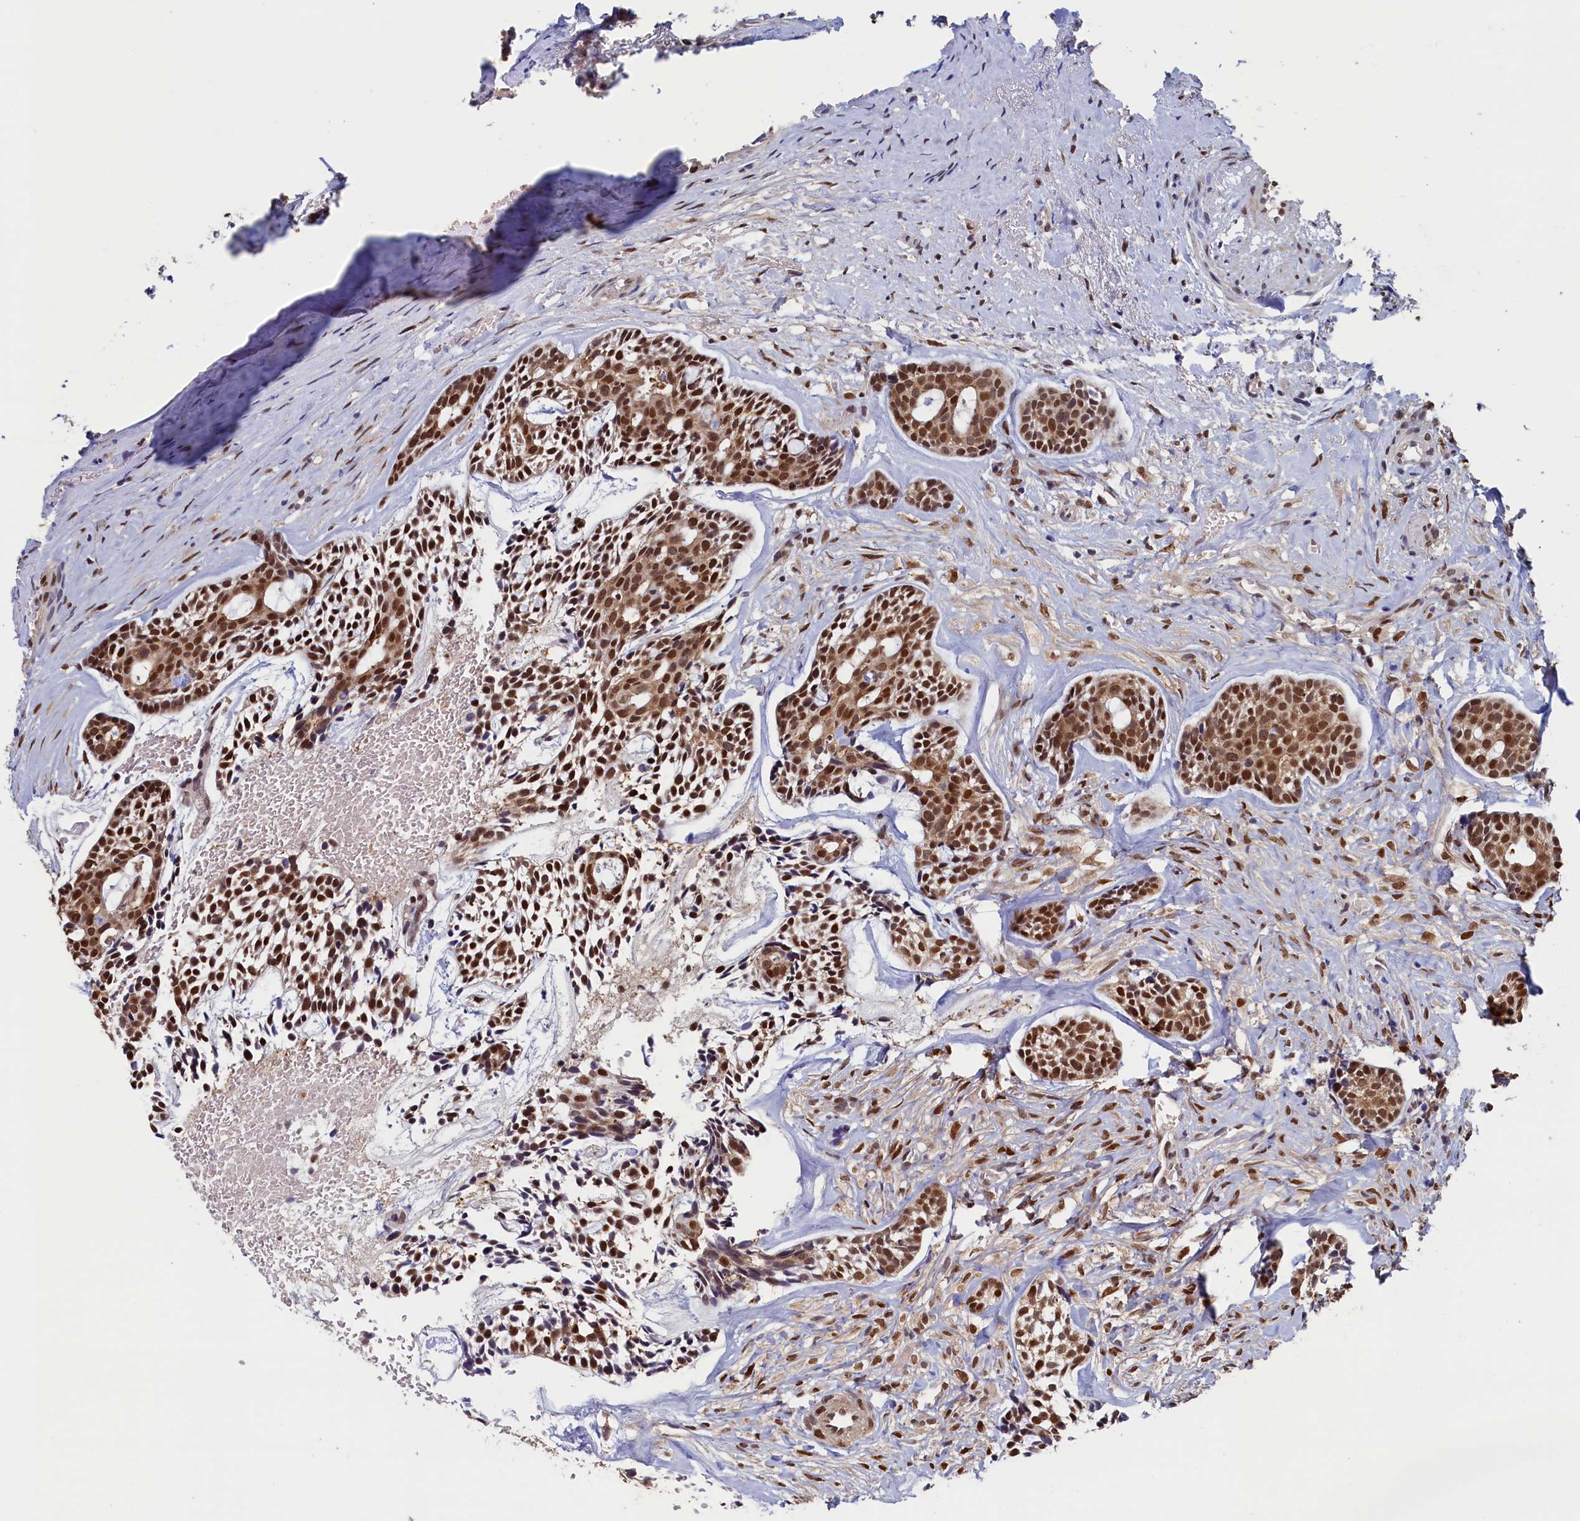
{"staining": {"intensity": "strong", "quantity": ">75%", "location": "cytoplasmic/membranous,nuclear"}, "tissue": "head and neck cancer", "cell_type": "Tumor cells", "image_type": "cancer", "snomed": [{"axis": "morphology", "description": "Adenocarcinoma, NOS"}, {"axis": "topography", "description": "Subcutis"}, {"axis": "topography", "description": "Head-Neck"}], "caption": "IHC image of head and neck cancer (adenocarcinoma) stained for a protein (brown), which shows high levels of strong cytoplasmic/membranous and nuclear expression in approximately >75% of tumor cells.", "gene": "AHCY", "patient": {"sex": "female", "age": 73}}